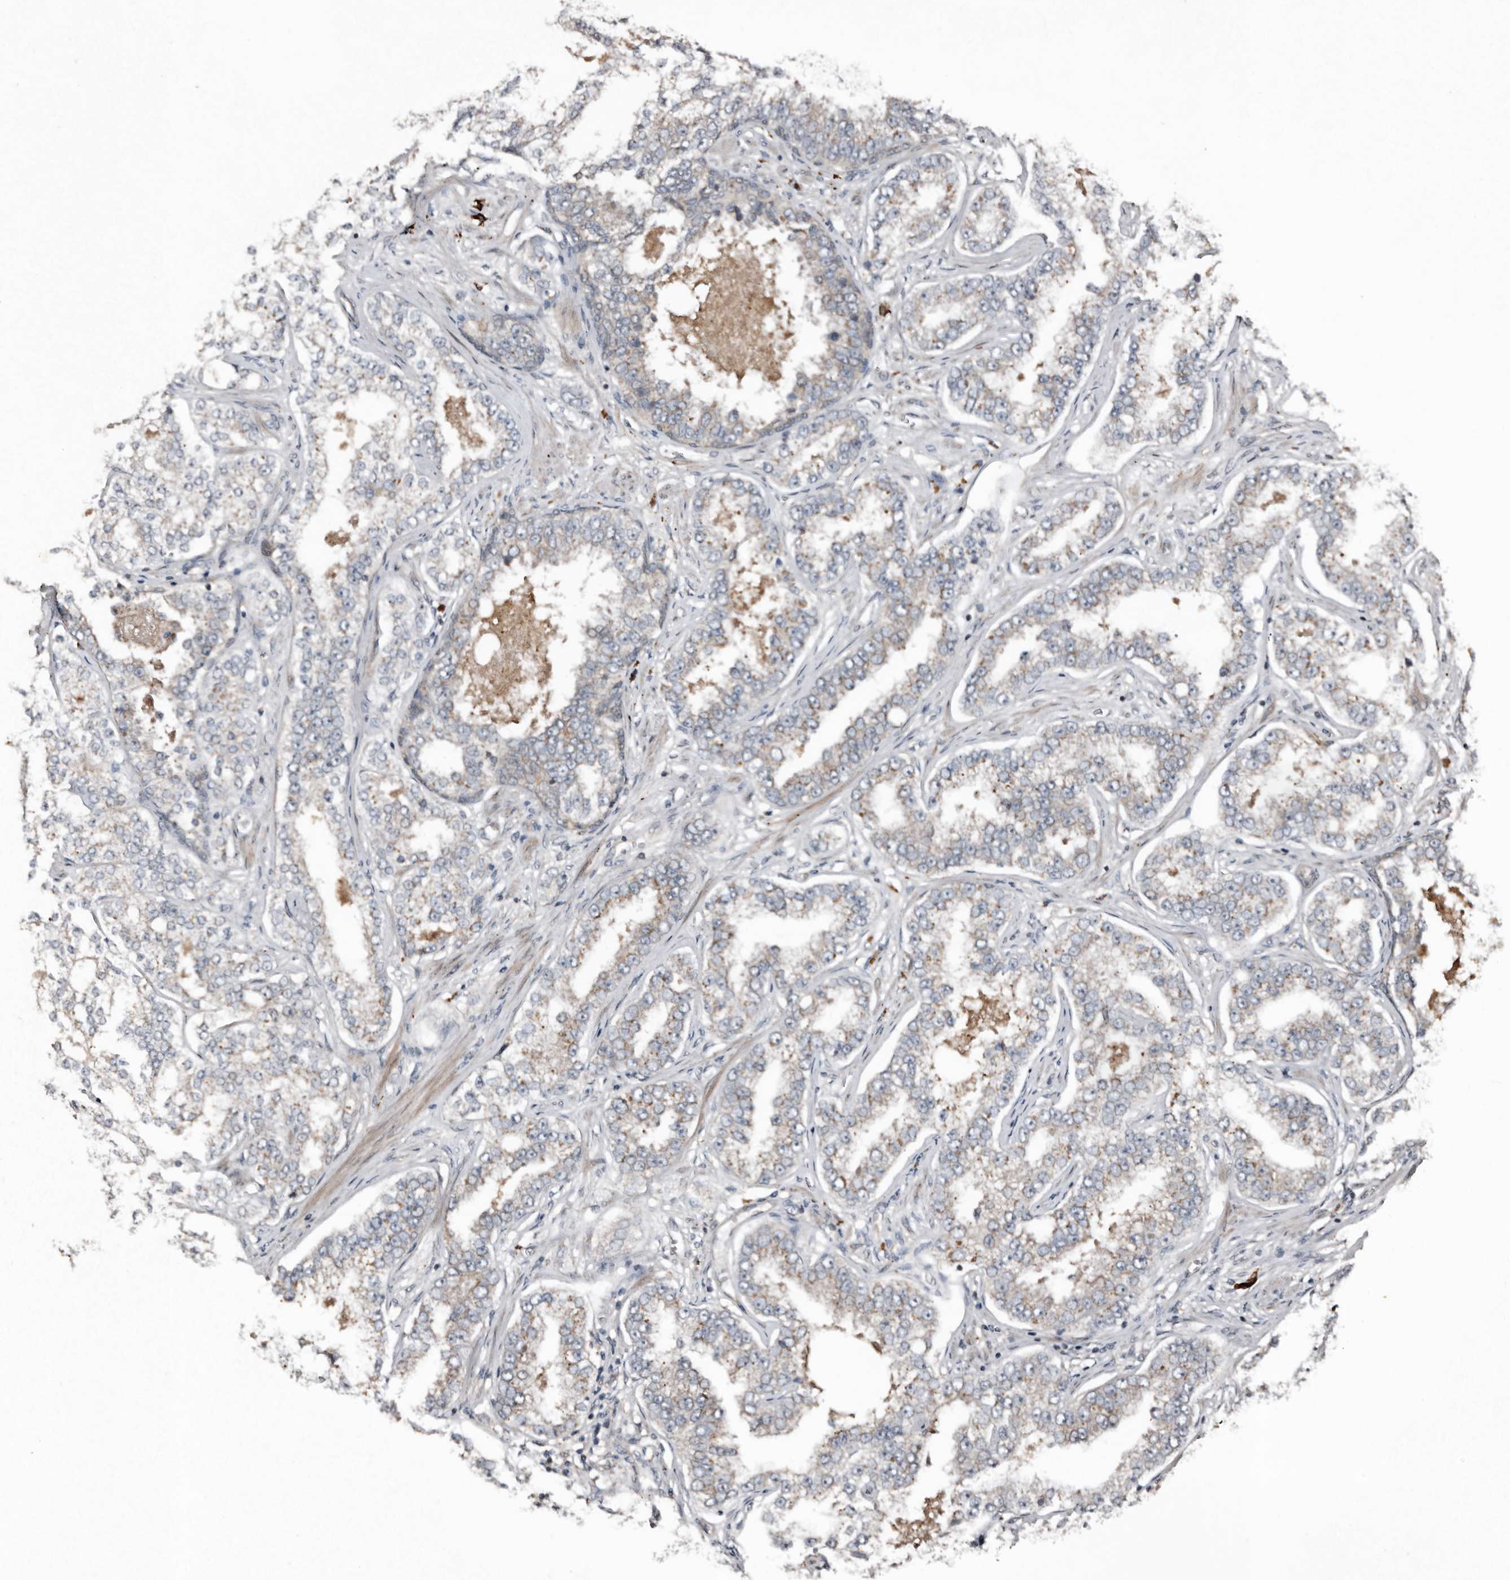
{"staining": {"intensity": "weak", "quantity": "<25%", "location": "cytoplasmic/membranous"}, "tissue": "prostate cancer", "cell_type": "Tumor cells", "image_type": "cancer", "snomed": [{"axis": "morphology", "description": "Normal tissue, NOS"}, {"axis": "morphology", "description": "Adenocarcinoma, High grade"}, {"axis": "topography", "description": "Prostate"}], "caption": "Immunohistochemistry (IHC) micrograph of human prostate adenocarcinoma (high-grade) stained for a protein (brown), which reveals no staining in tumor cells.", "gene": "TEAD3", "patient": {"sex": "male", "age": 83}}